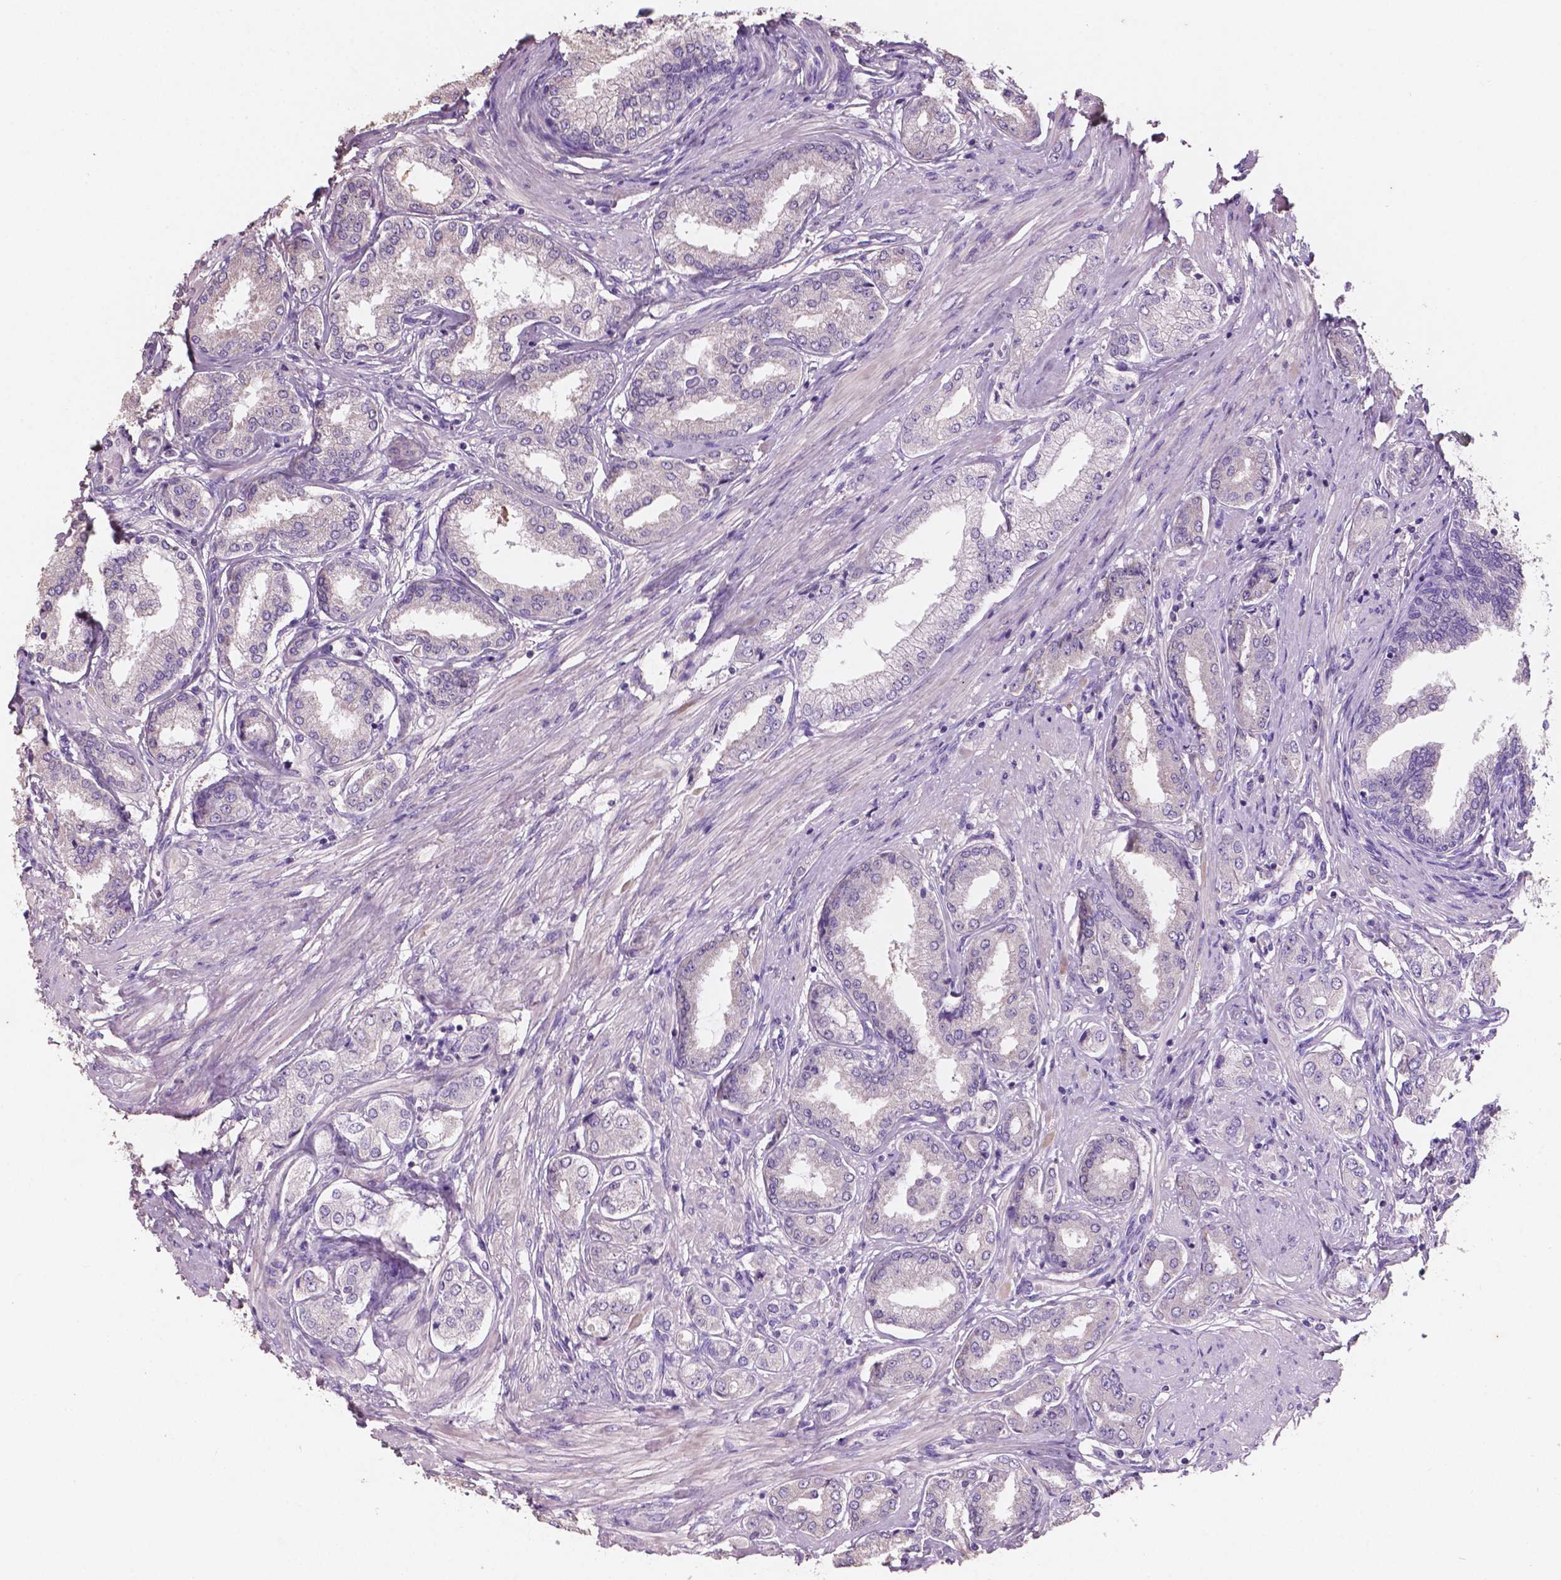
{"staining": {"intensity": "negative", "quantity": "none", "location": "none"}, "tissue": "prostate cancer", "cell_type": "Tumor cells", "image_type": "cancer", "snomed": [{"axis": "morphology", "description": "Adenocarcinoma, NOS"}, {"axis": "topography", "description": "Prostate"}], "caption": "Immunohistochemistry (IHC) image of prostate adenocarcinoma stained for a protein (brown), which displays no positivity in tumor cells.", "gene": "SBSN", "patient": {"sex": "male", "age": 63}}